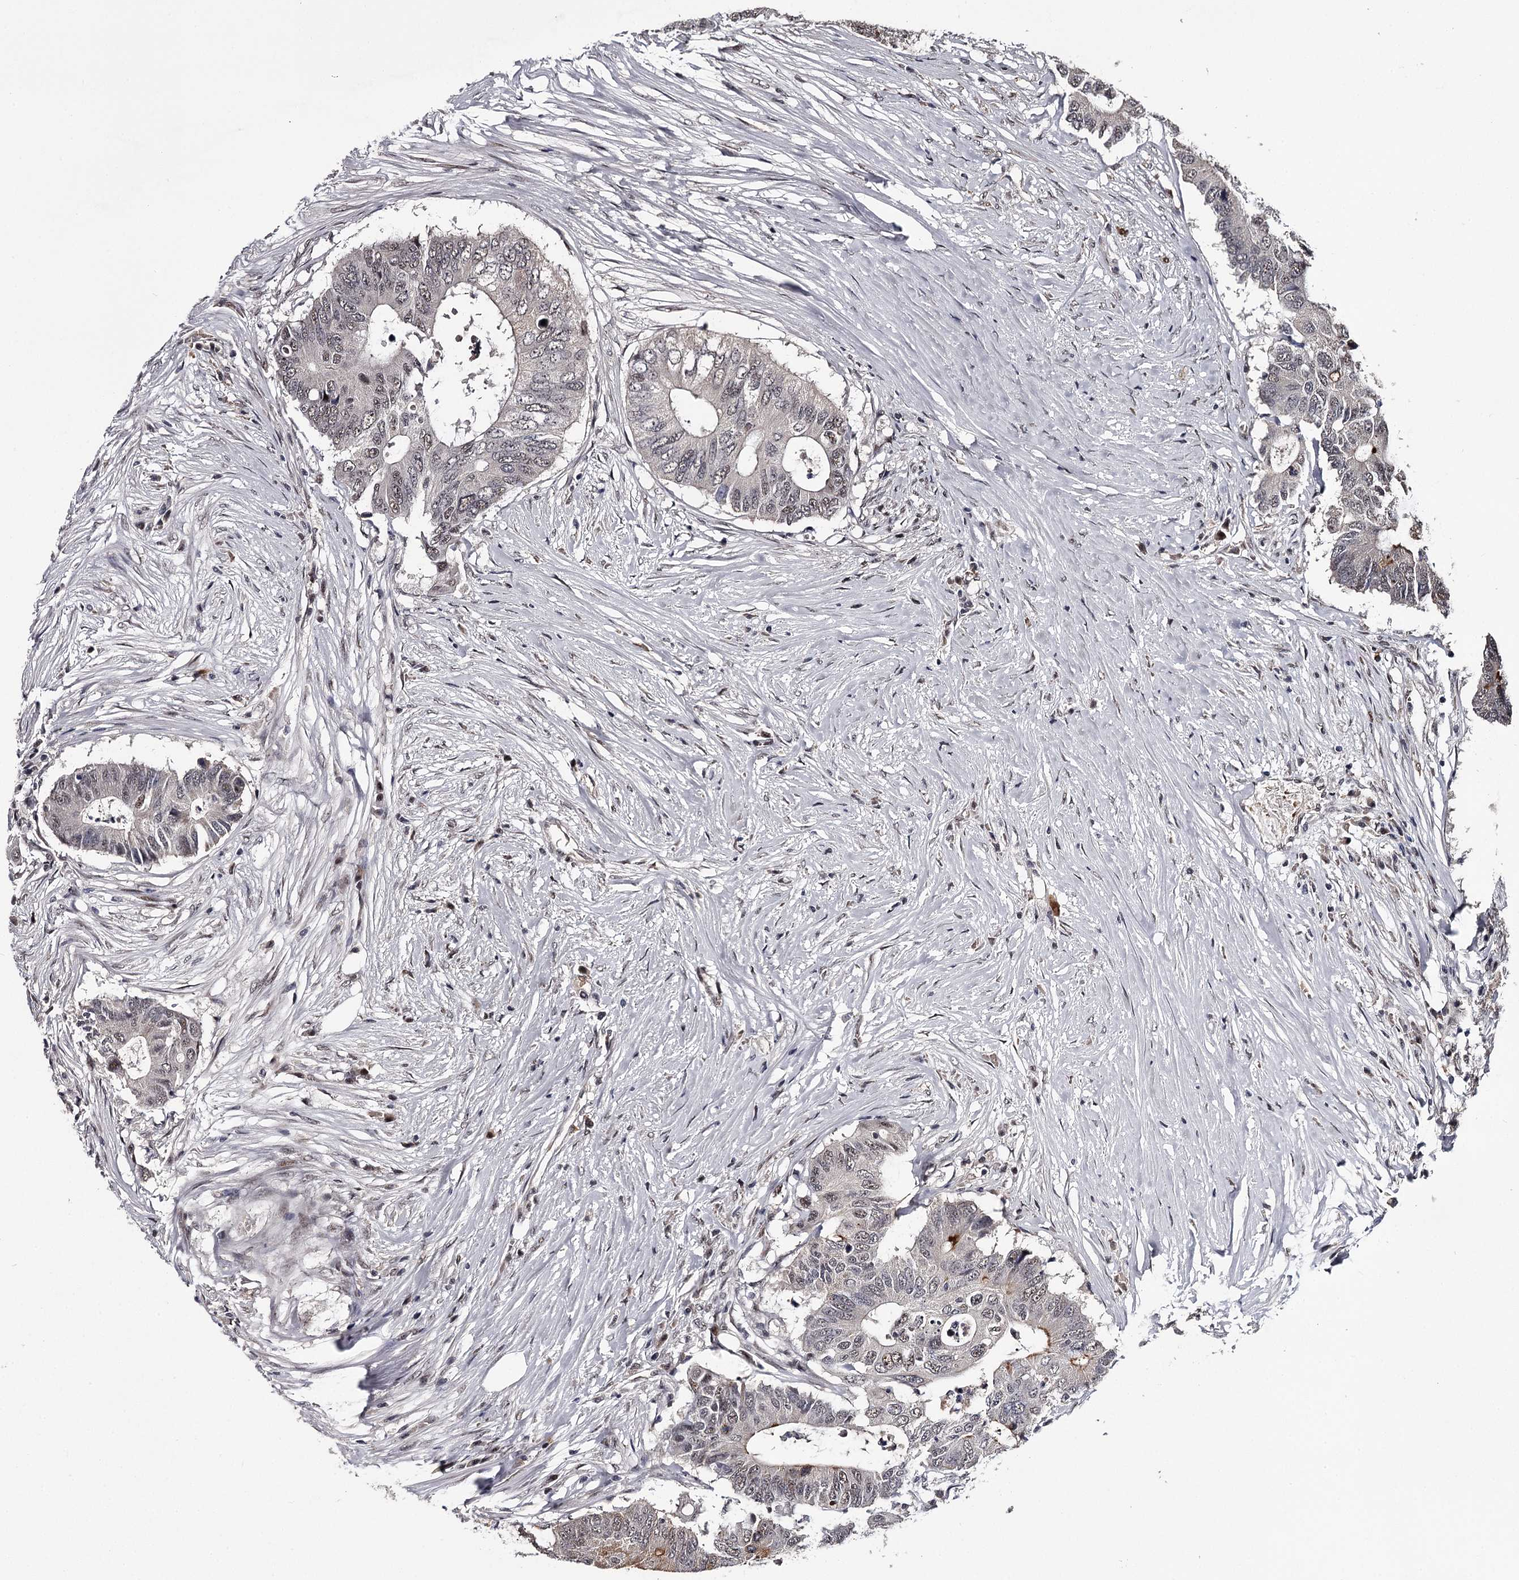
{"staining": {"intensity": "weak", "quantity": "<25%", "location": "cytoplasmic/membranous,nuclear"}, "tissue": "colorectal cancer", "cell_type": "Tumor cells", "image_type": "cancer", "snomed": [{"axis": "morphology", "description": "Adenocarcinoma, NOS"}, {"axis": "topography", "description": "Colon"}], "caption": "Photomicrograph shows no significant protein staining in tumor cells of colorectal cancer.", "gene": "RNF44", "patient": {"sex": "male", "age": 71}}